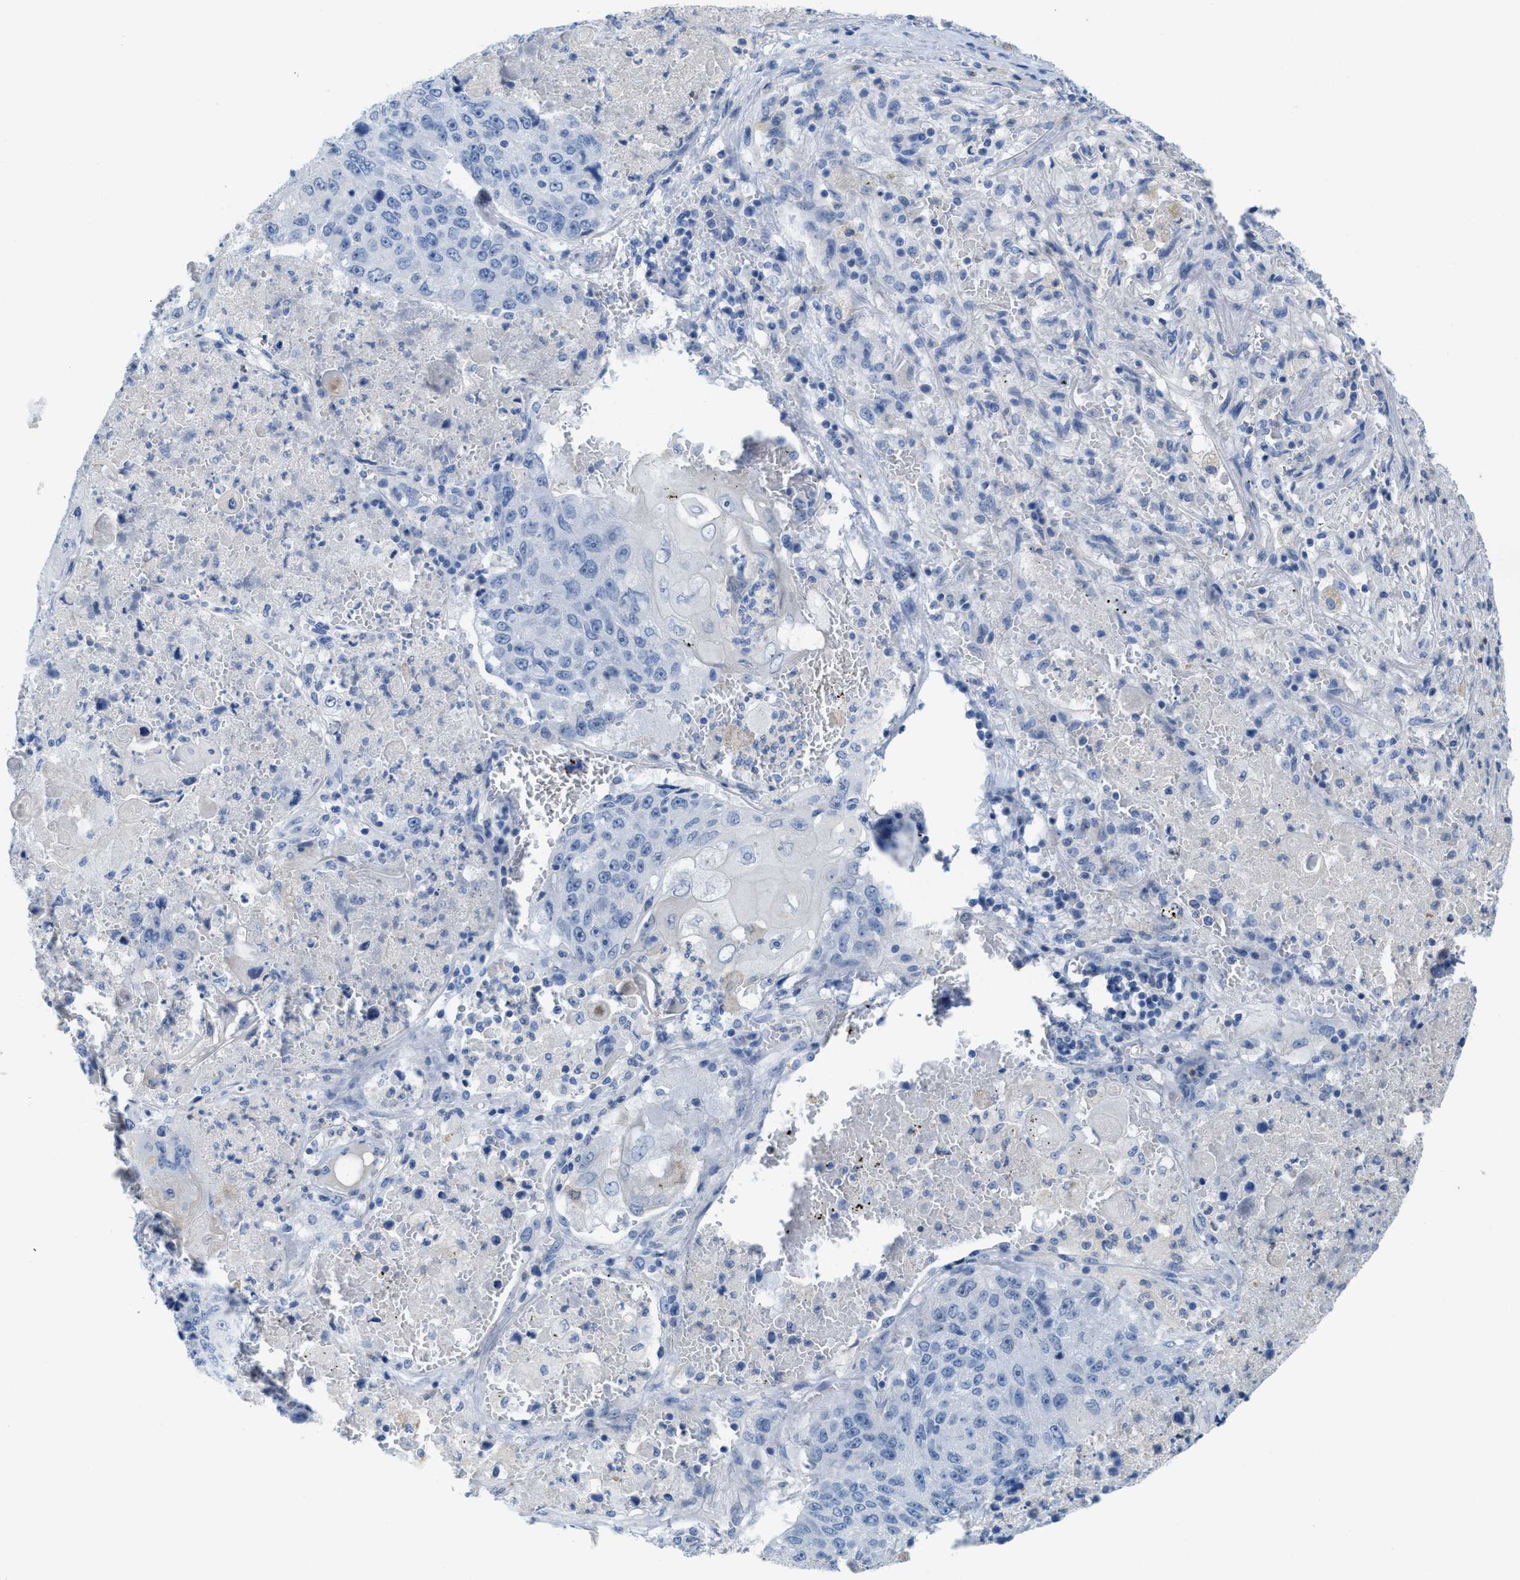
{"staining": {"intensity": "negative", "quantity": "none", "location": "none"}, "tissue": "lung cancer", "cell_type": "Tumor cells", "image_type": "cancer", "snomed": [{"axis": "morphology", "description": "Squamous cell carcinoma, NOS"}, {"axis": "topography", "description": "Lung"}], "caption": "This histopathology image is of lung squamous cell carcinoma stained with immunohistochemistry (IHC) to label a protein in brown with the nuclei are counter-stained blue. There is no expression in tumor cells. (Stains: DAB immunohistochemistry with hematoxylin counter stain, Microscopy: brightfield microscopy at high magnification).", "gene": "CPA2", "patient": {"sex": "male", "age": 61}}